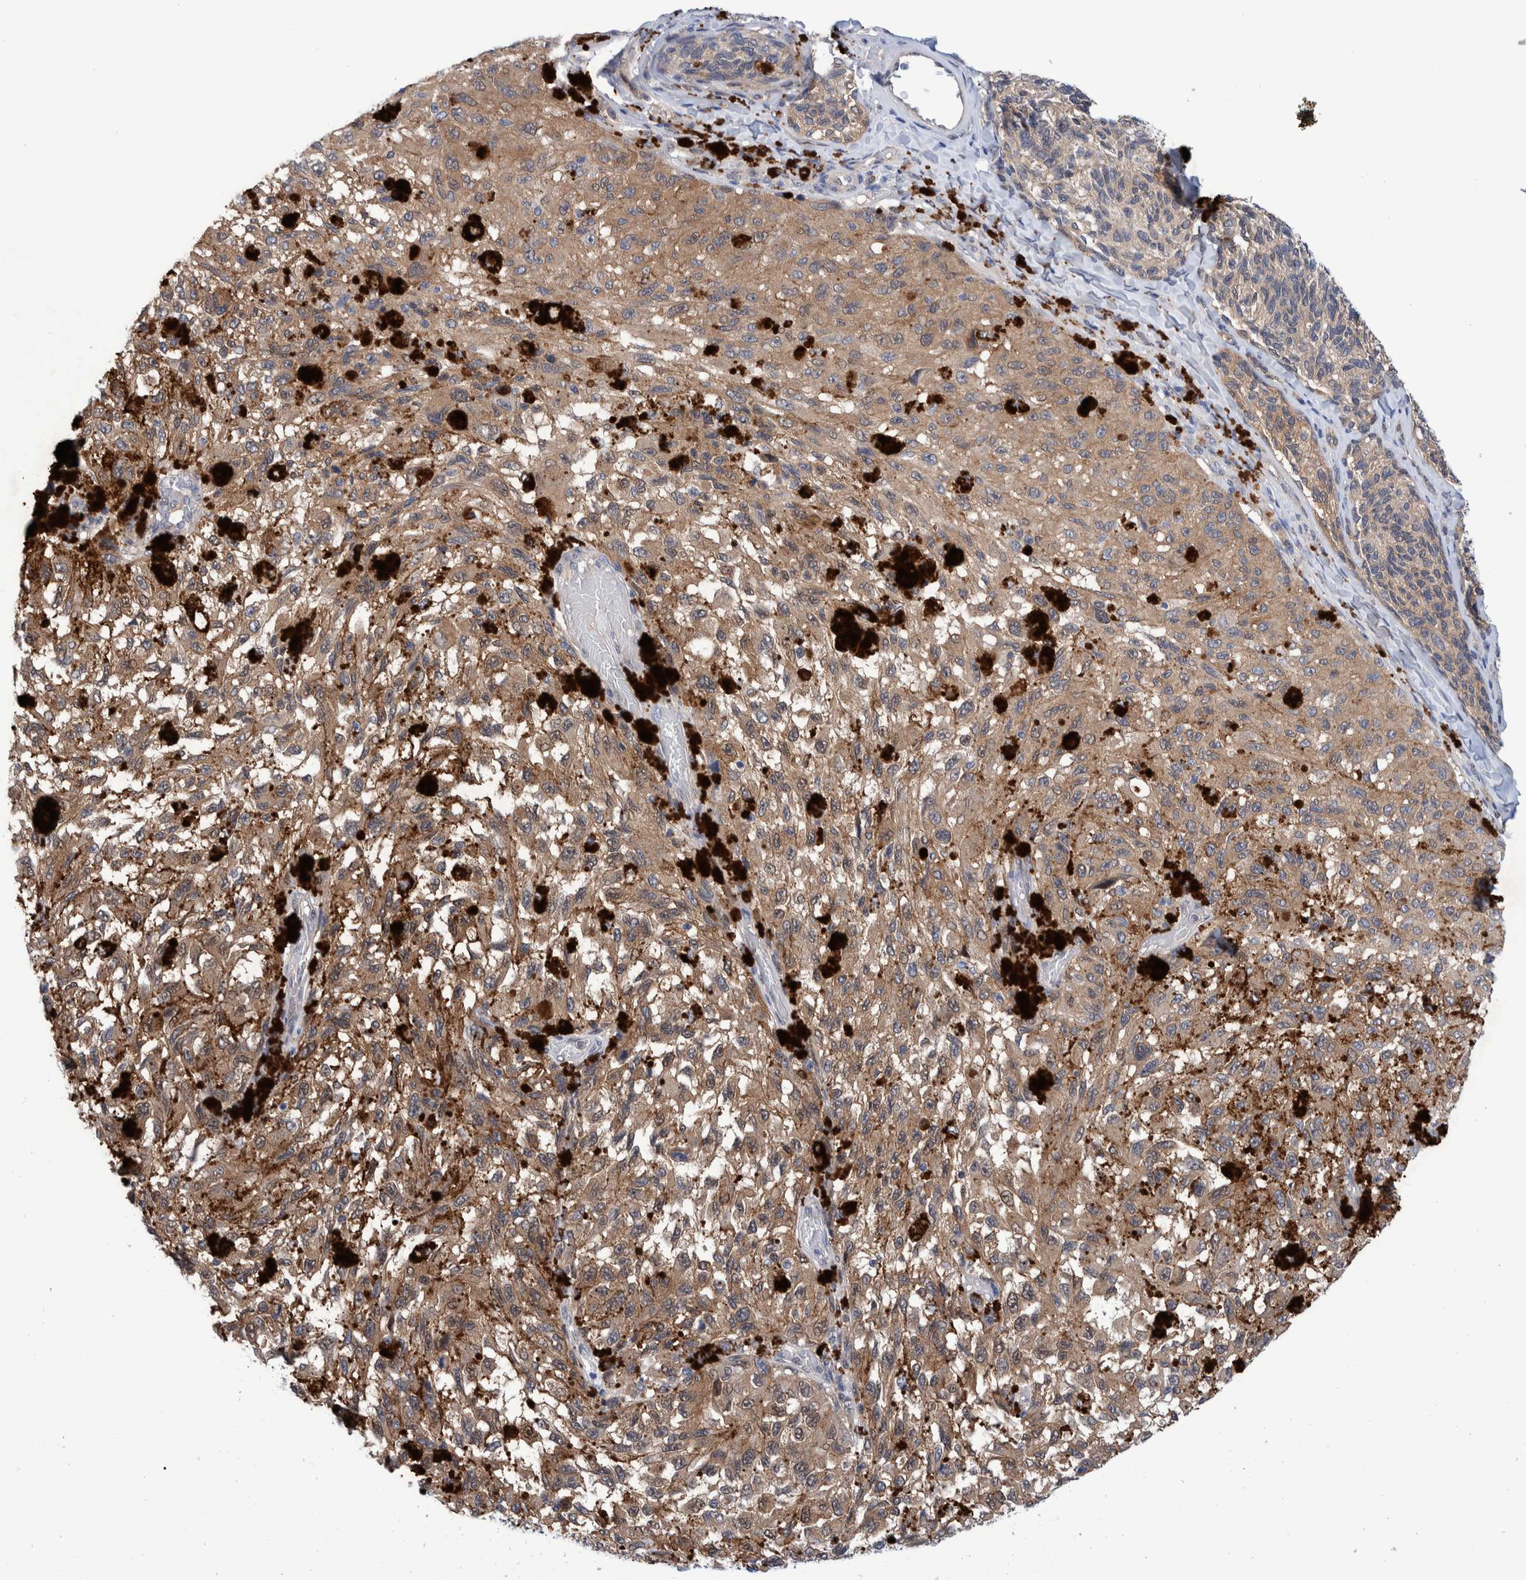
{"staining": {"intensity": "moderate", "quantity": ">75%", "location": "cytoplasmic/membranous"}, "tissue": "melanoma", "cell_type": "Tumor cells", "image_type": "cancer", "snomed": [{"axis": "morphology", "description": "Malignant melanoma, NOS"}, {"axis": "topography", "description": "Skin"}], "caption": "Immunohistochemical staining of human melanoma demonstrates medium levels of moderate cytoplasmic/membranous positivity in approximately >75% of tumor cells. (DAB = brown stain, brightfield microscopy at high magnification).", "gene": "PFAS", "patient": {"sex": "female", "age": 73}}